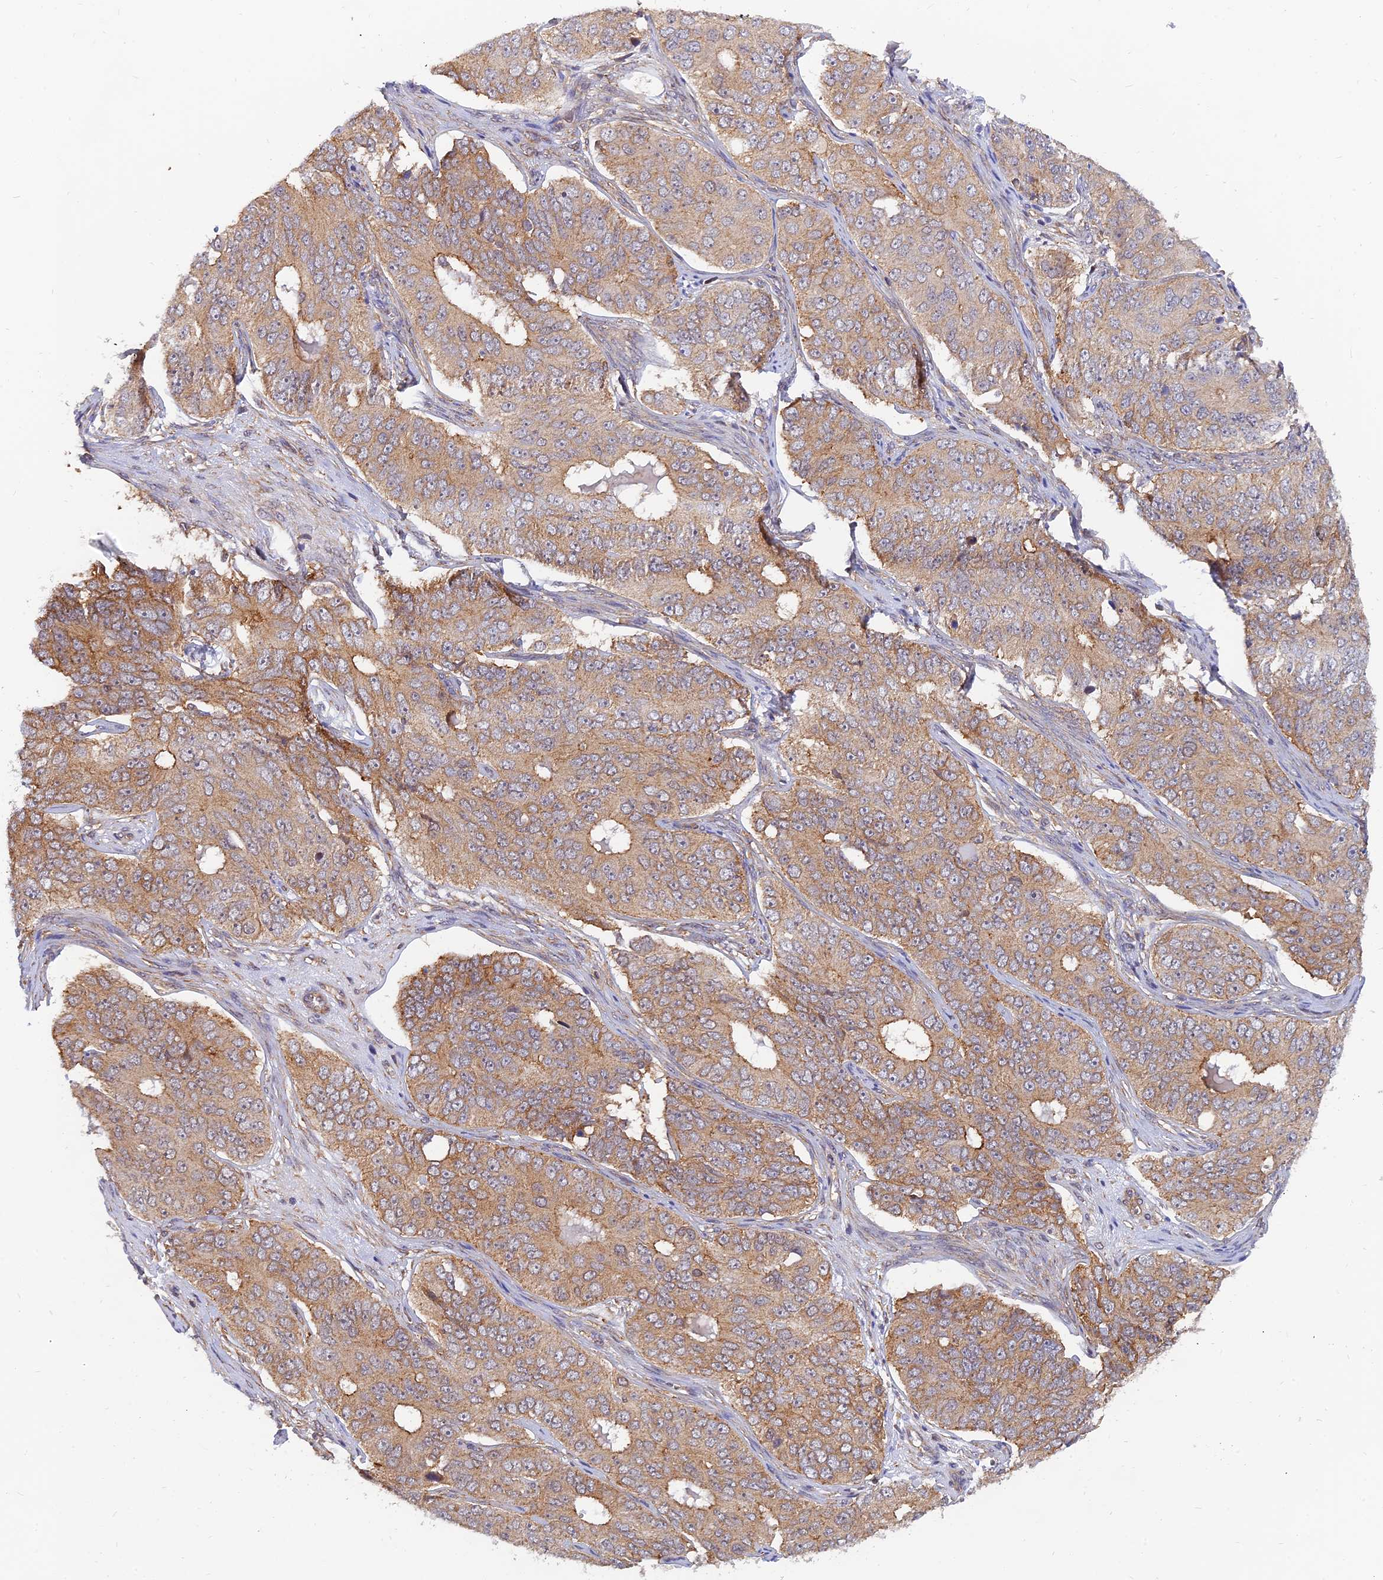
{"staining": {"intensity": "moderate", "quantity": ">75%", "location": "cytoplasmic/membranous"}, "tissue": "ovarian cancer", "cell_type": "Tumor cells", "image_type": "cancer", "snomed": [{"axis": "morphology", "description": "Carcinoma, endometroid"}, {"axis": "topography", "description": "Ovary"}], "caption": "Immunohistochemistry (IHC) photomicrograph of neoplastic tissue: human ovarian cancer (endometroid carcinoma) stained using immunohistochemistry (IHC) reveals medium levels of moderate protein expression localized specifically in the cytoplasmic/membranous of tumor cells, appearing as a cytoplasmic/membranous brown color.", "gene": "WDR41", "patient": {"sex": "female", "age": 51}}